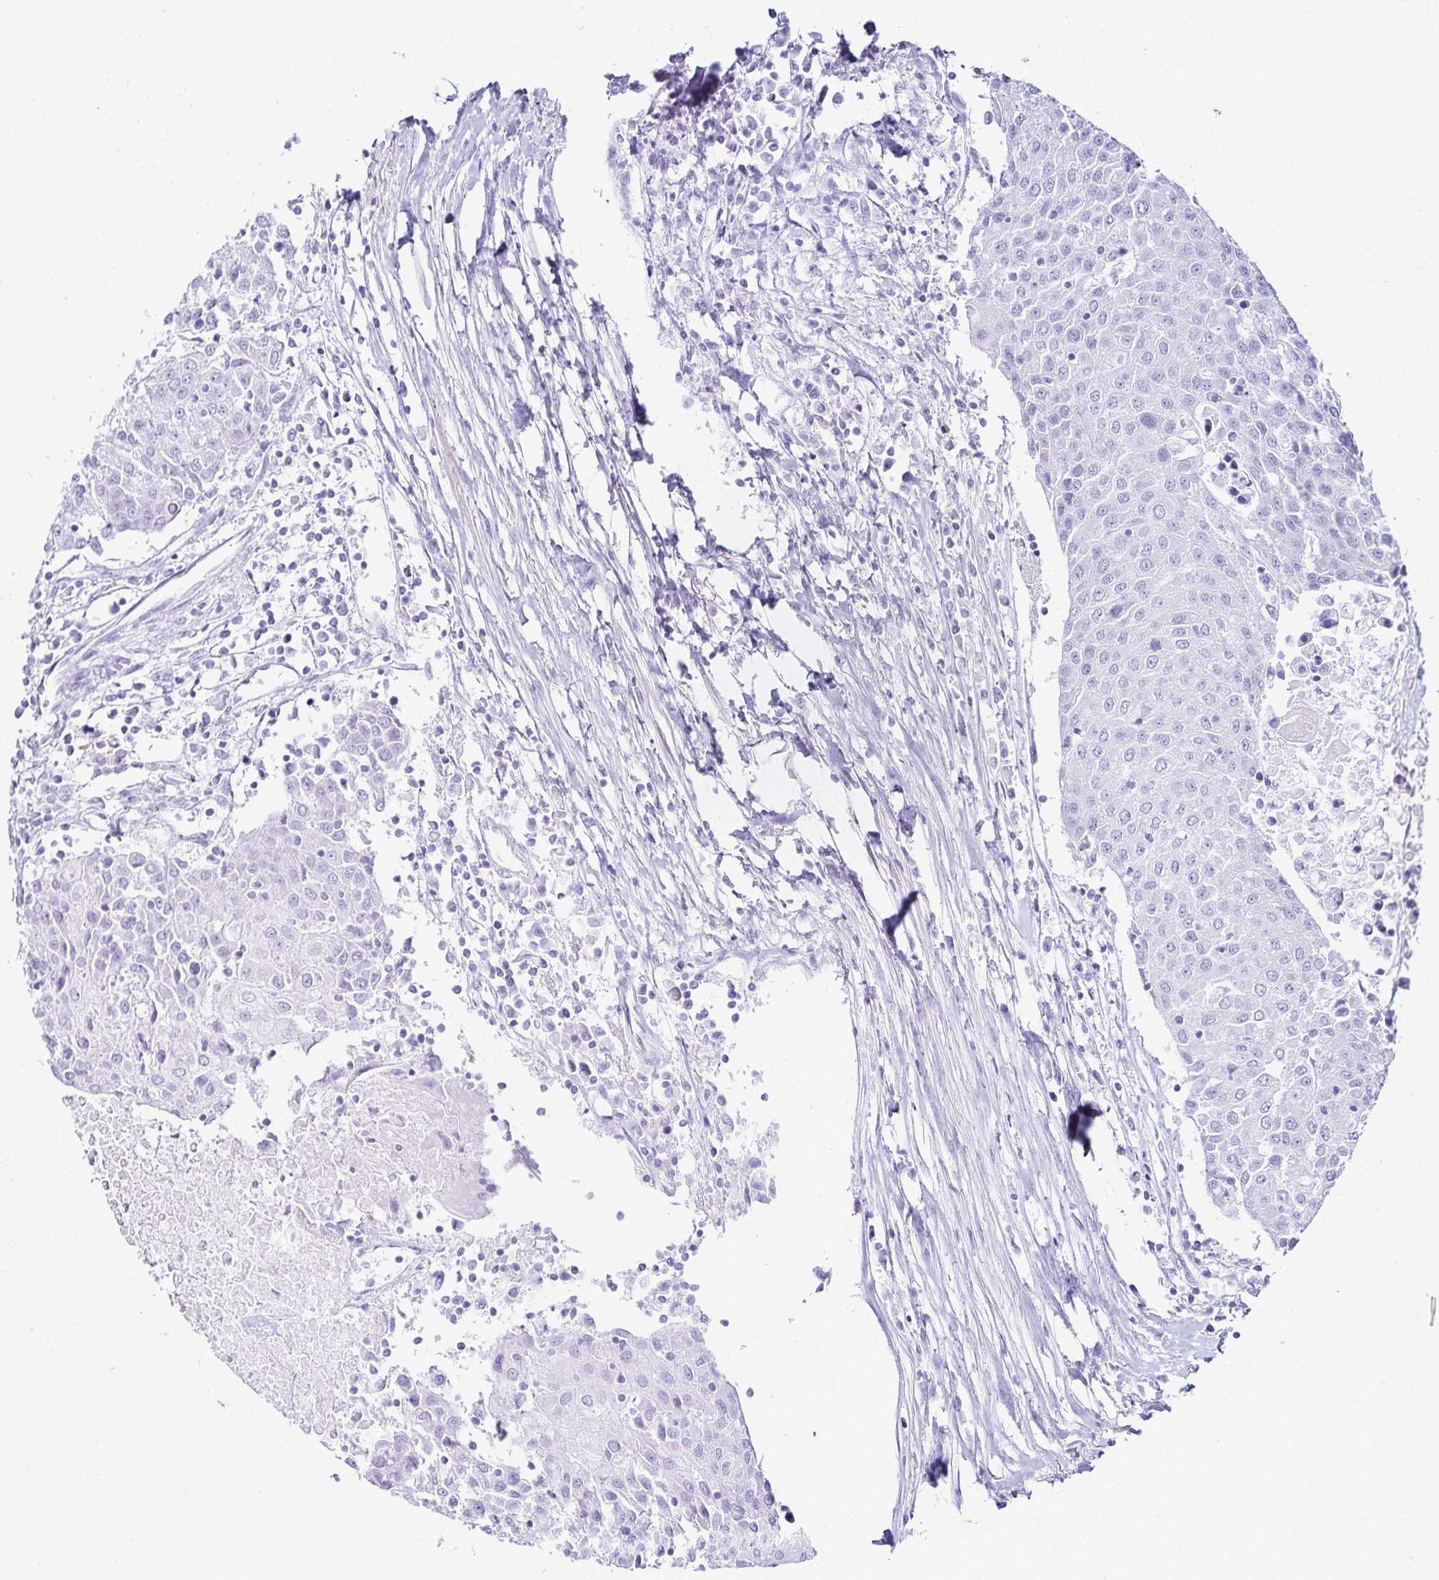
{"staining": {"intensity": "negative", "quantity": "none", "location": "none"}, "tissue": "urothelial cancer", "cell_type": "Tumor cells", "image_type": "cancer", "snomed": [{"axis": "morphology", "description": "Urothelial carcinoma, High grade"}, {"axis": "topography", "description": "Urinary bladder"}], "caption": "This is an immunohistochemistry (IHC) micrograph of urothelial cancer. There is no staining in tumor cells.", "gene": "GP2", "patient": {"sex": "female", "age": 85}}